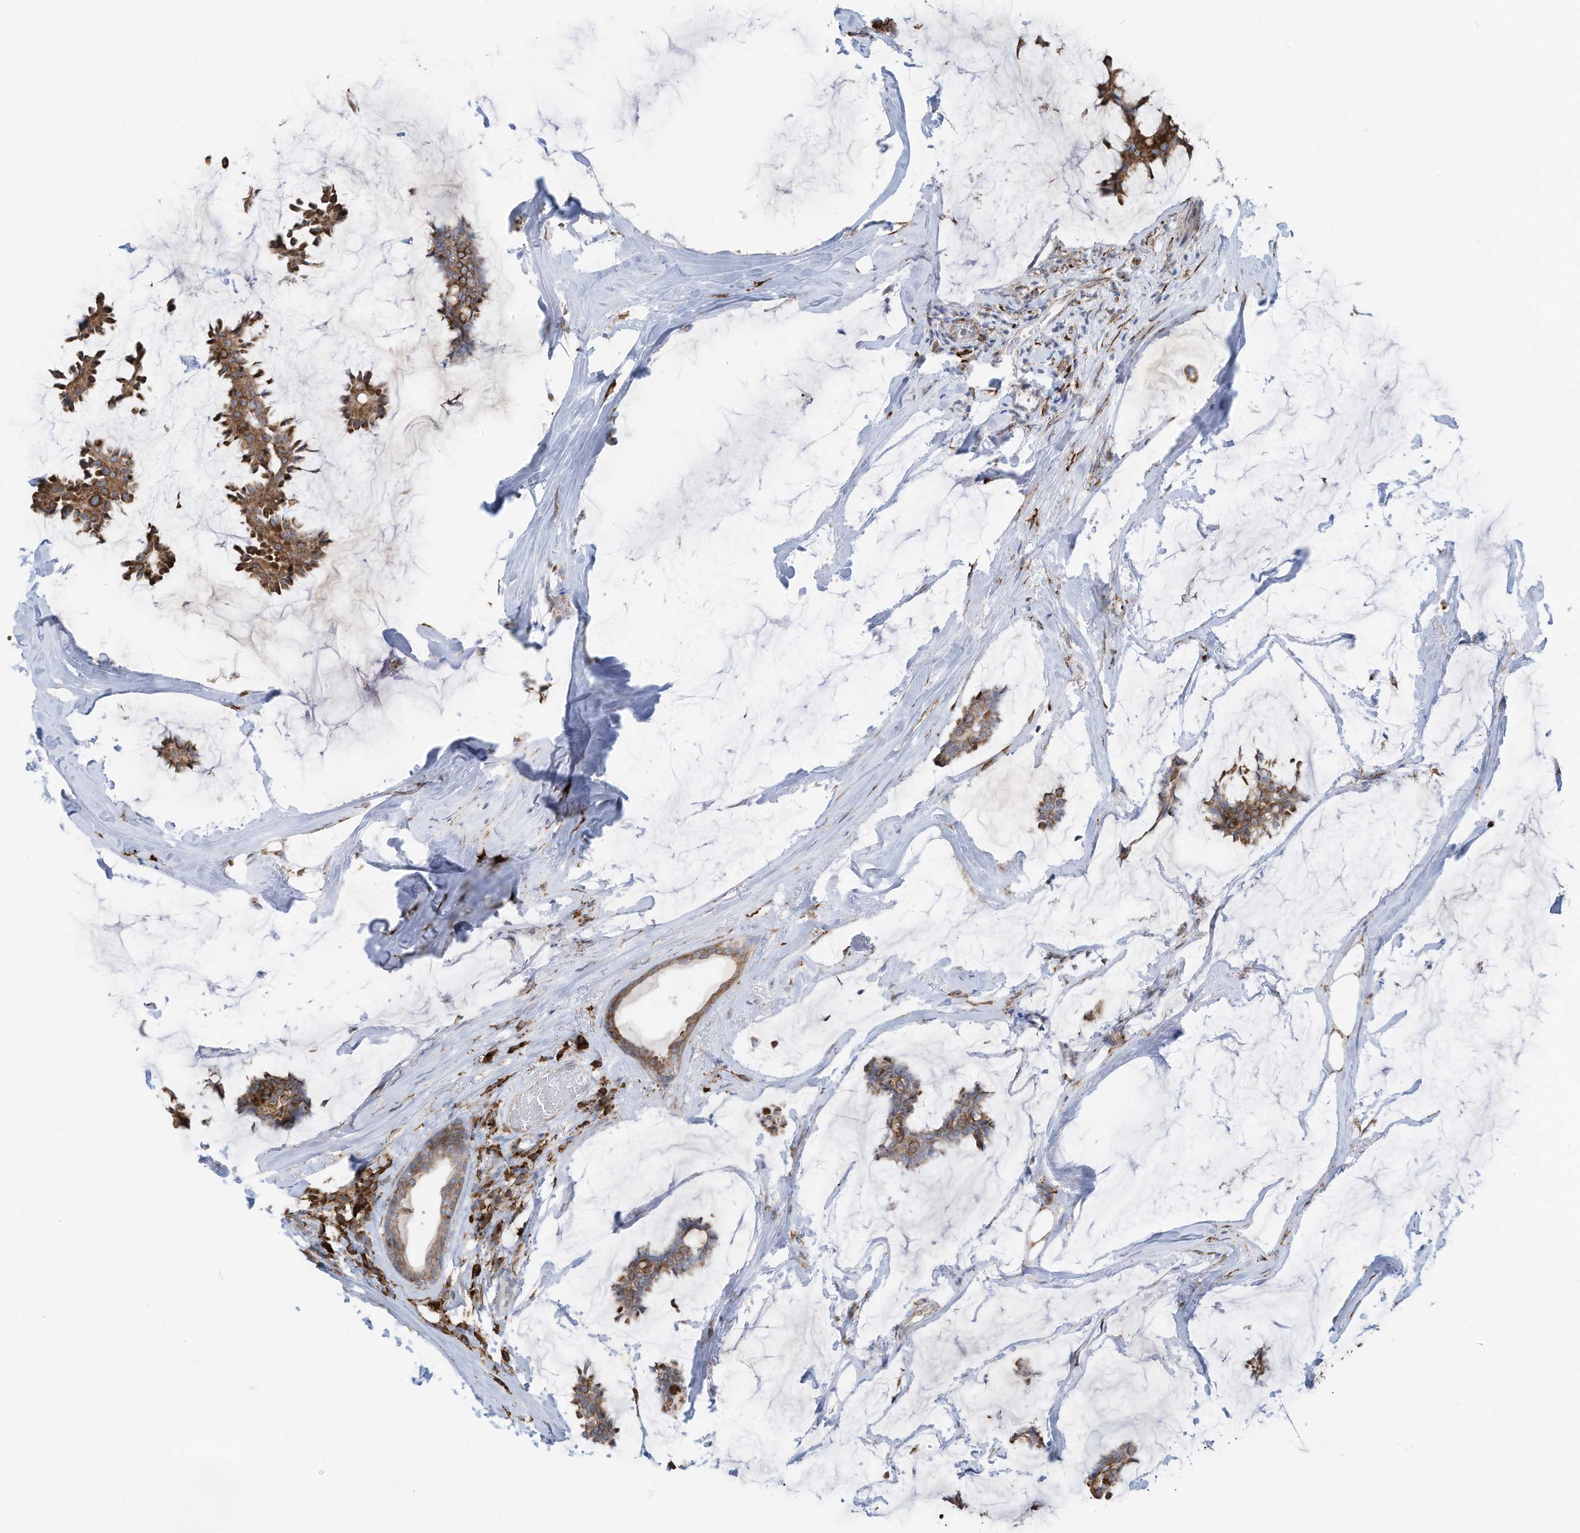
{"staining": {"intensity": "moderate", "quantity": ">75%", "location": "cytoplasmic/membranous"}, "tissue": "breast cancer", "cell_type": "Tumor cells", "image_type": "cancer", "snomed": [{"axis": "morphology", "description": "Duct carcinoma"}, {"axis": "topography", "description": "Breast"}], "caption": "Immunohistochemical staining of human breast cancer demonstrates medium levels of moderate cytoplasmic/membranous staining in about >75% of tumor cells.", "gene": "ZNF354C", "patient": {"sex": "female", "age": 93}}